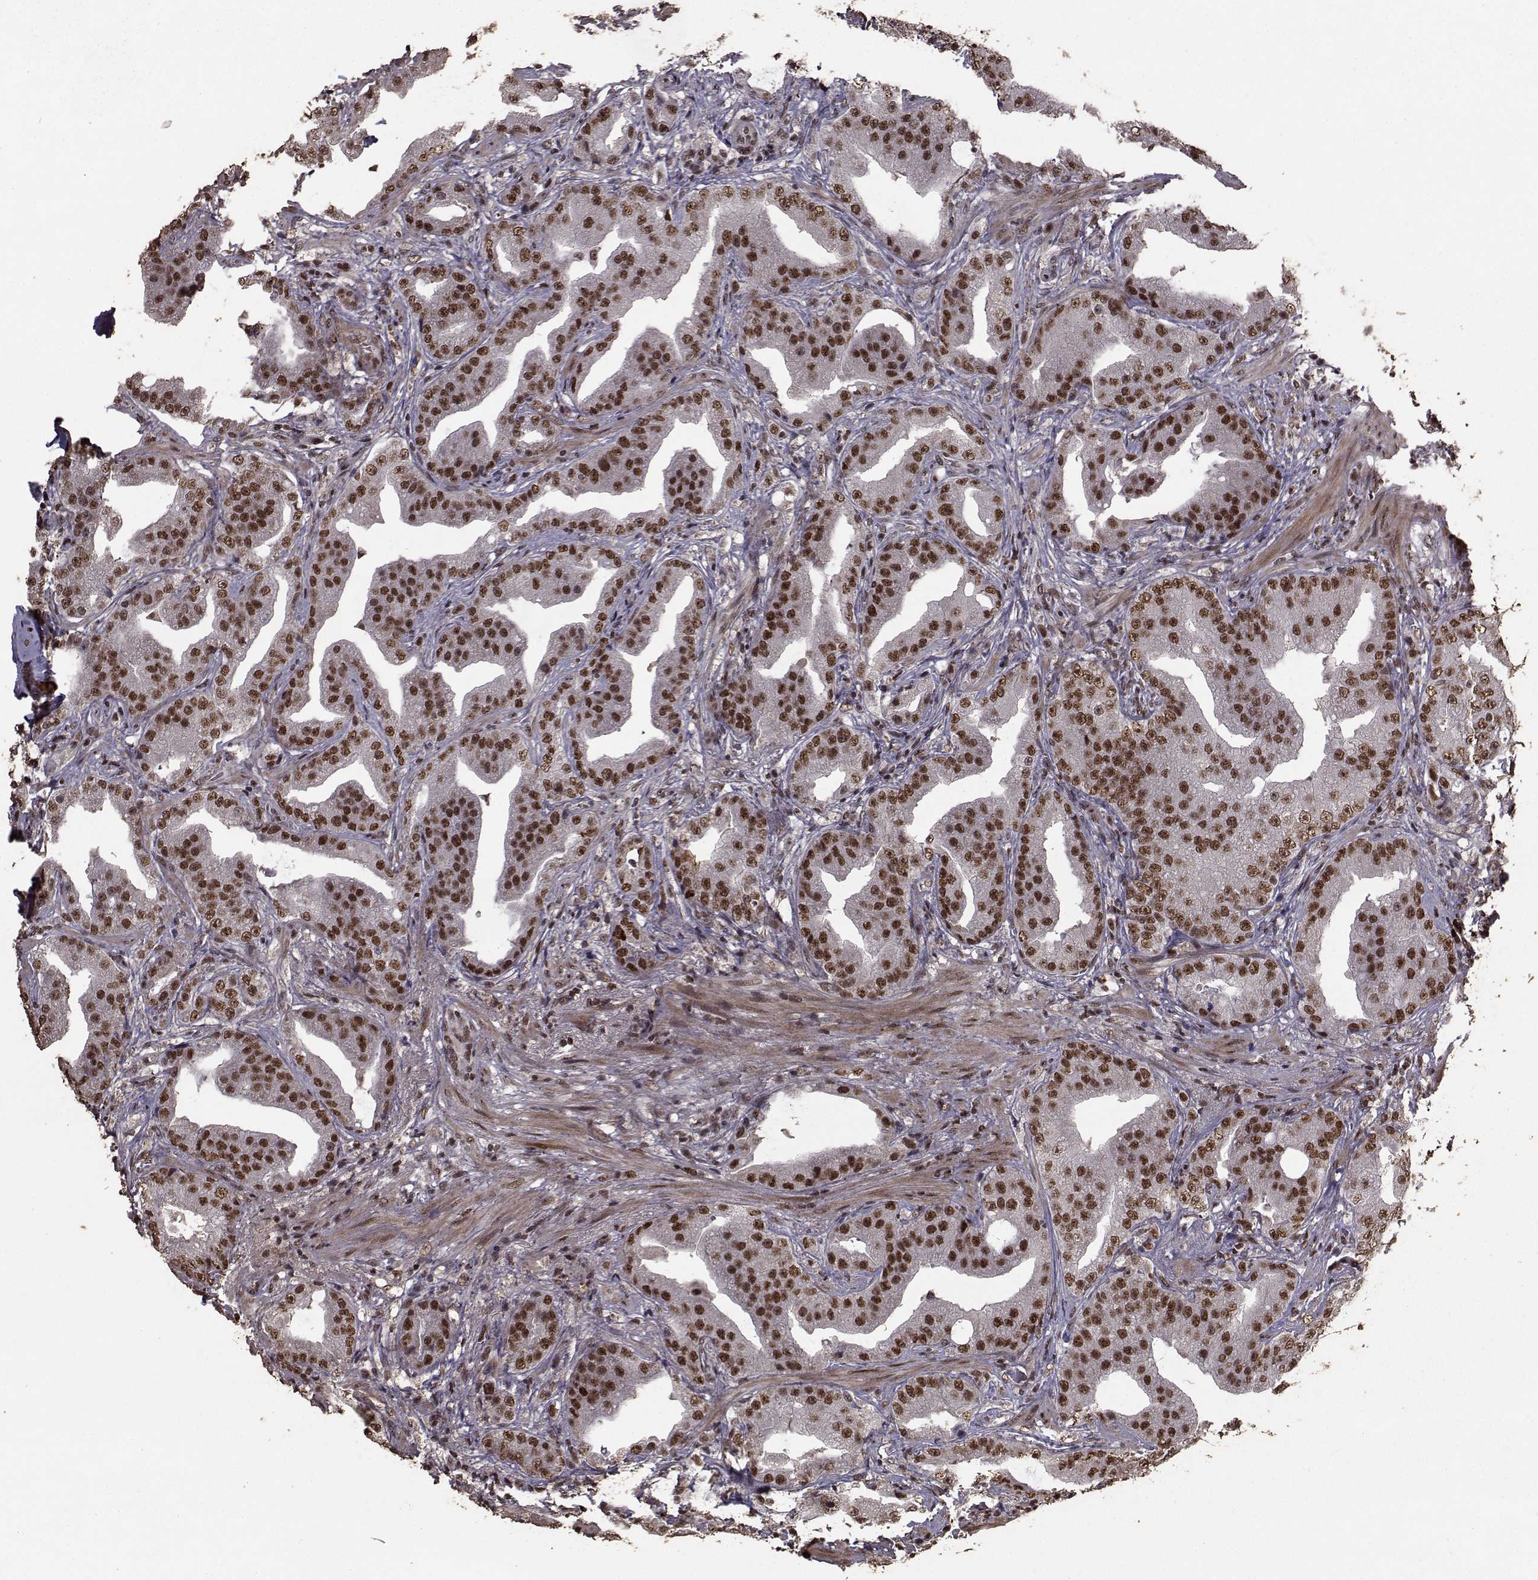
{"staining": {"intensity": "strong", "quantity": ">75%", "location": "nuclear"}, "tissue": "prostate cancer", "cell_type": "Tumor cells", "image_type": "cancer", "snomed": [{"axis": "morphology", "description": "Adenocarcinoma, Low grade"}, {"axis": "topography", "description": "Prostate"}], "caption": "This micrograph demonstrates prostate low-grade adenocarcinoma stained with IHC to label a protein in brown. The nuclear of tumor cells show strong positivity for the protein. Nuclei are counter-stained blue.", "gene": "SF1", "patient": {"sex": "male", "age": 62}}